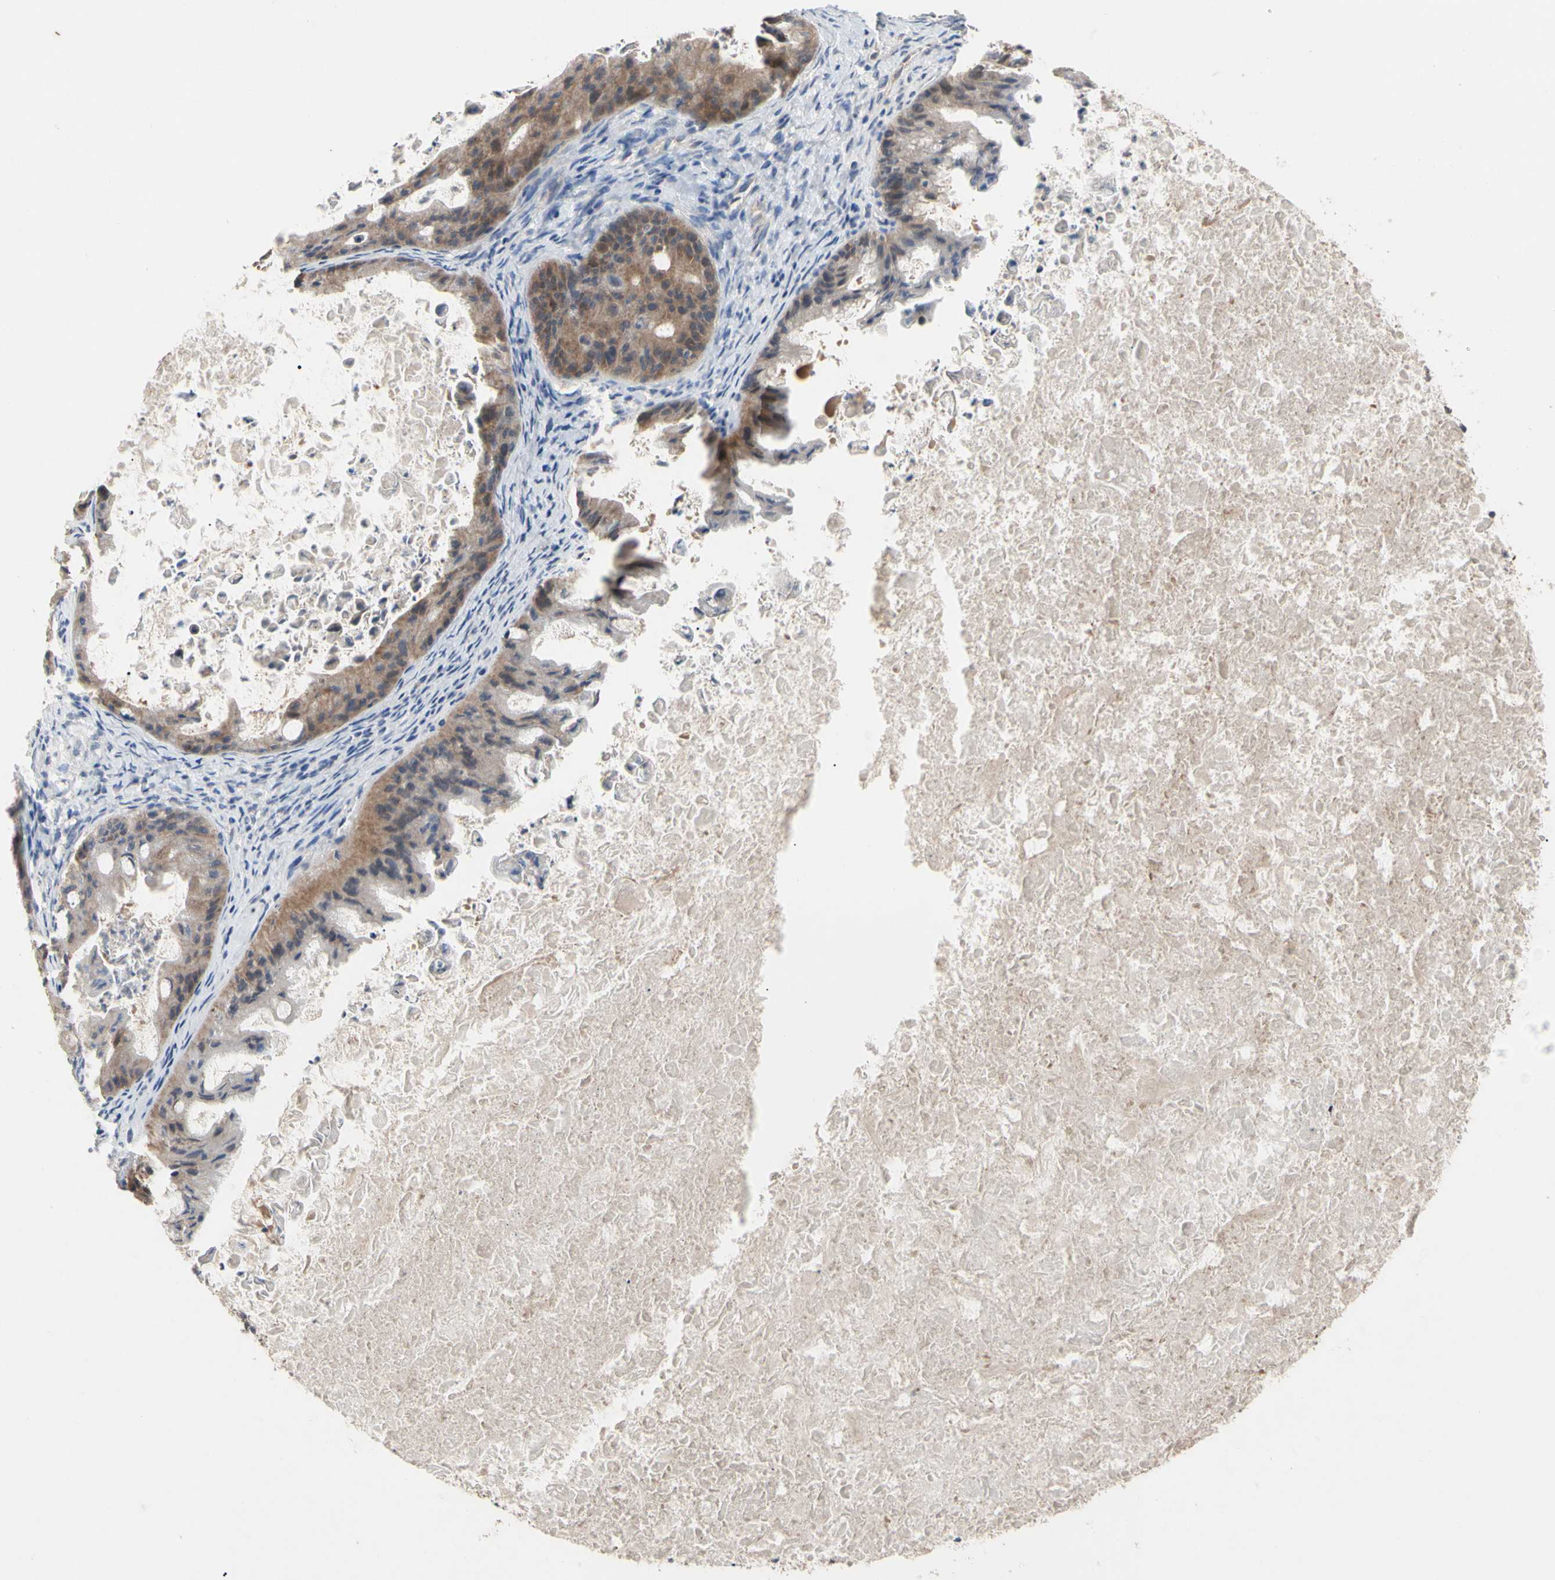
{"staining": {"intensity": "moderate", "quantity": ">75%", "location": "cytoplasmic/membranous"}, "tissue": "ovarian cancer", "cell_type": "Tumor cells", "image_type": "cancer", "snomed": [{"axis": "morphology", "description": "Cystadenocarcinoma, mucinous, NOS"}, {"axis": "topography", "description": "Ovary"}], "caption": "Immunohistochemistry (IHC) photomicrograph of neoplastic tissue: ovarian cancer (mucinous cystadenocarcinoma) stained using immunohistochemistry (IHC) displays medium levels of moderate protein expression localized specifically in the cytoplasmic/membranous of tumor cells, appearing as a cytoplasmic/membranous brown color.", "gene": "DPP8", "patient": {"sex": "female", "age": 37}}